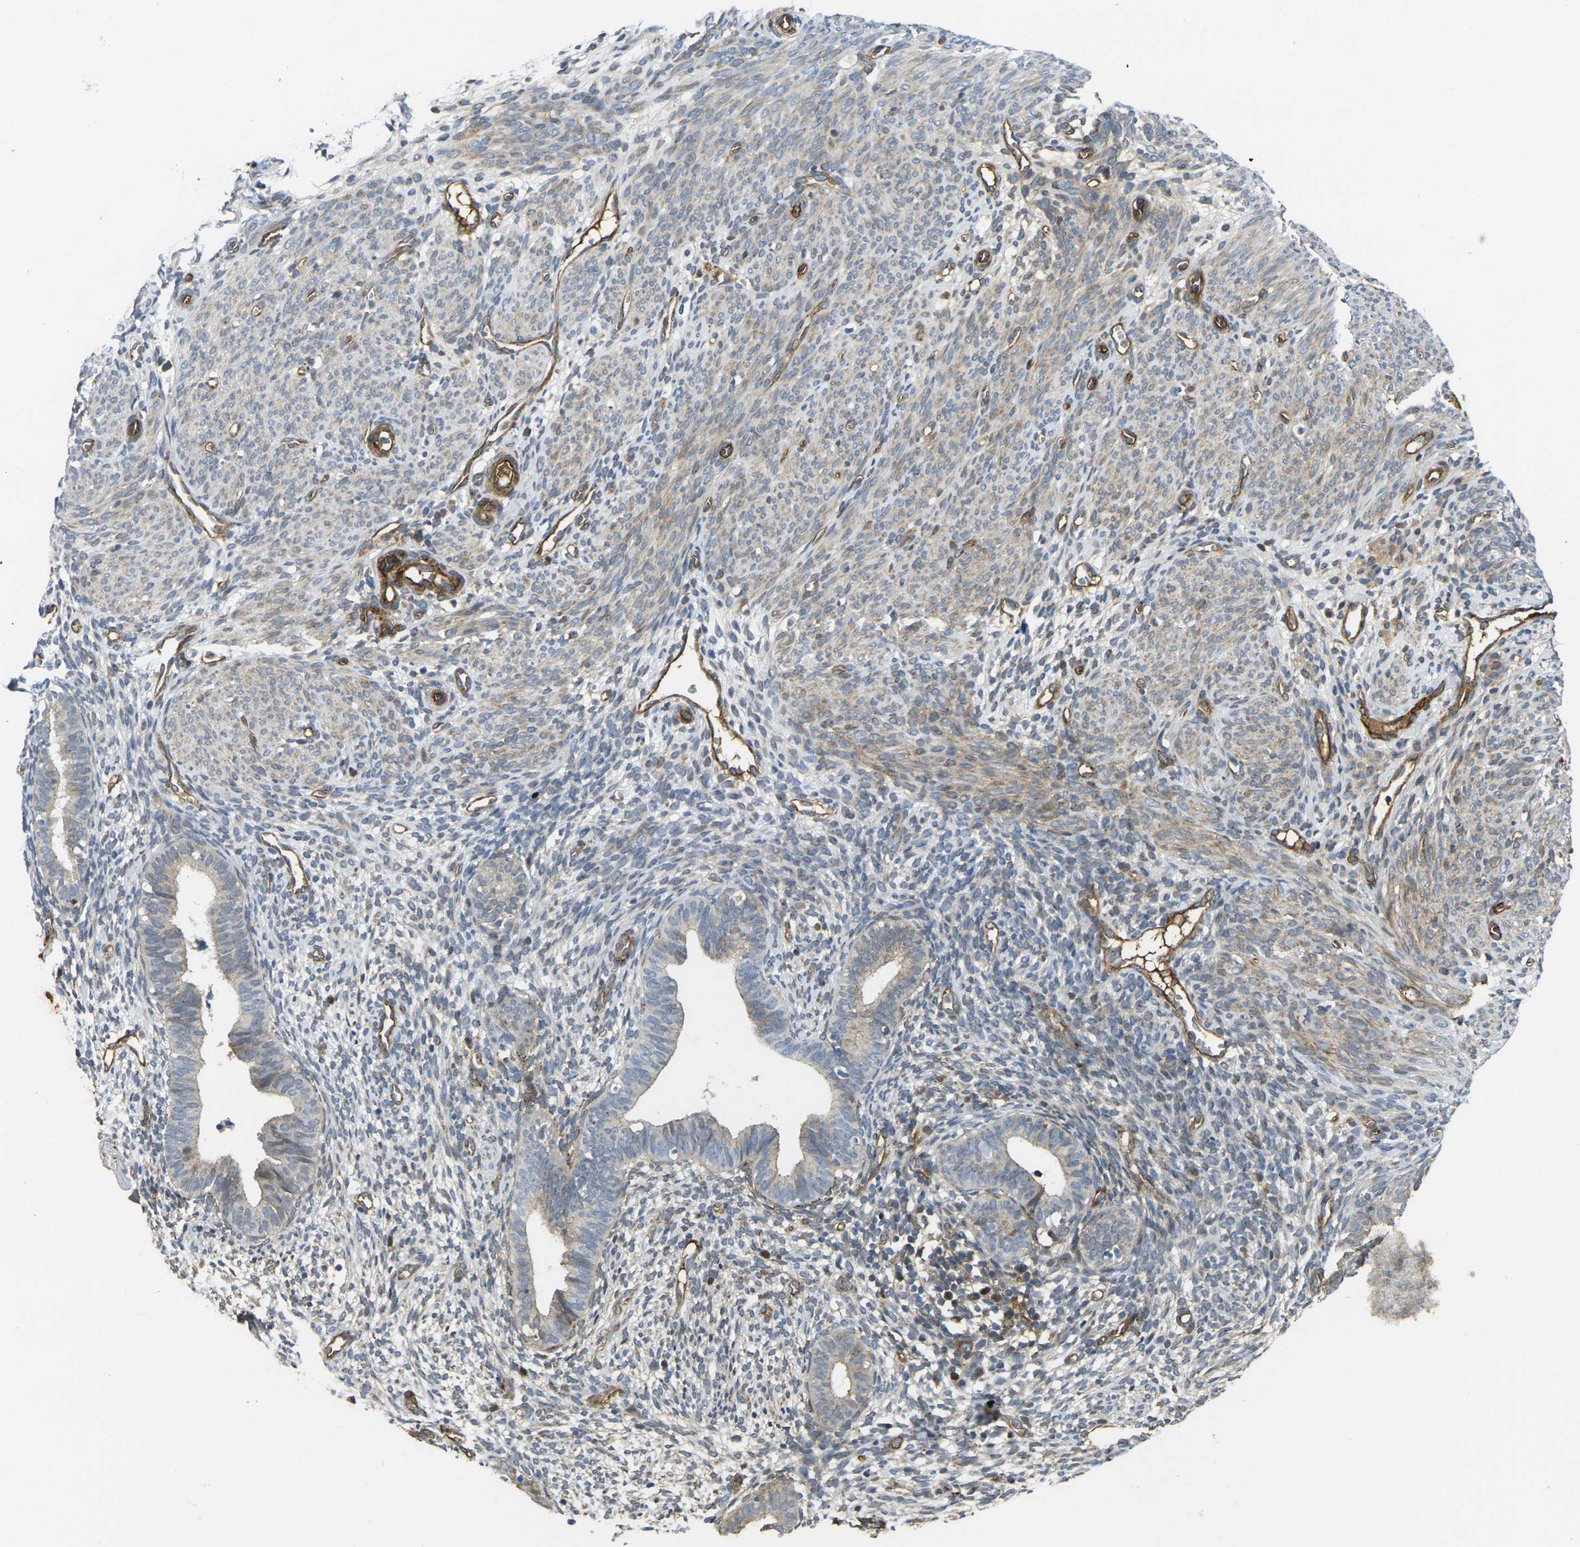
{"staining": {"intensity": "moderate", "quantity": "25%-75%", "location": "cytoplasmic/membranous"}, "tissue": "endometrium", "cell_type": "Cells in endometrial stroma", "image_type": "normal", "snomed": [{"axis": "morphology", "description": "Normal tissue, NOS"}, {"axis": "morphology", "description": "Adenocarcinoma, NOS"}, {"axis": "topography", "description": "Endometrium"}, {"axis": "topography", "description": "Ovary"}], "caption": "Immunohistochemical staining of normal endometrium shows medium levels of moderate cytoplasmic/membranous staining in approximately 25%-75% of cells in endometrial stroma. (brown staining indicates protein expression, while blue staining denotes nuclei).", "gene": "ECE1", "patient": {"sex": "female", "age": 68}}